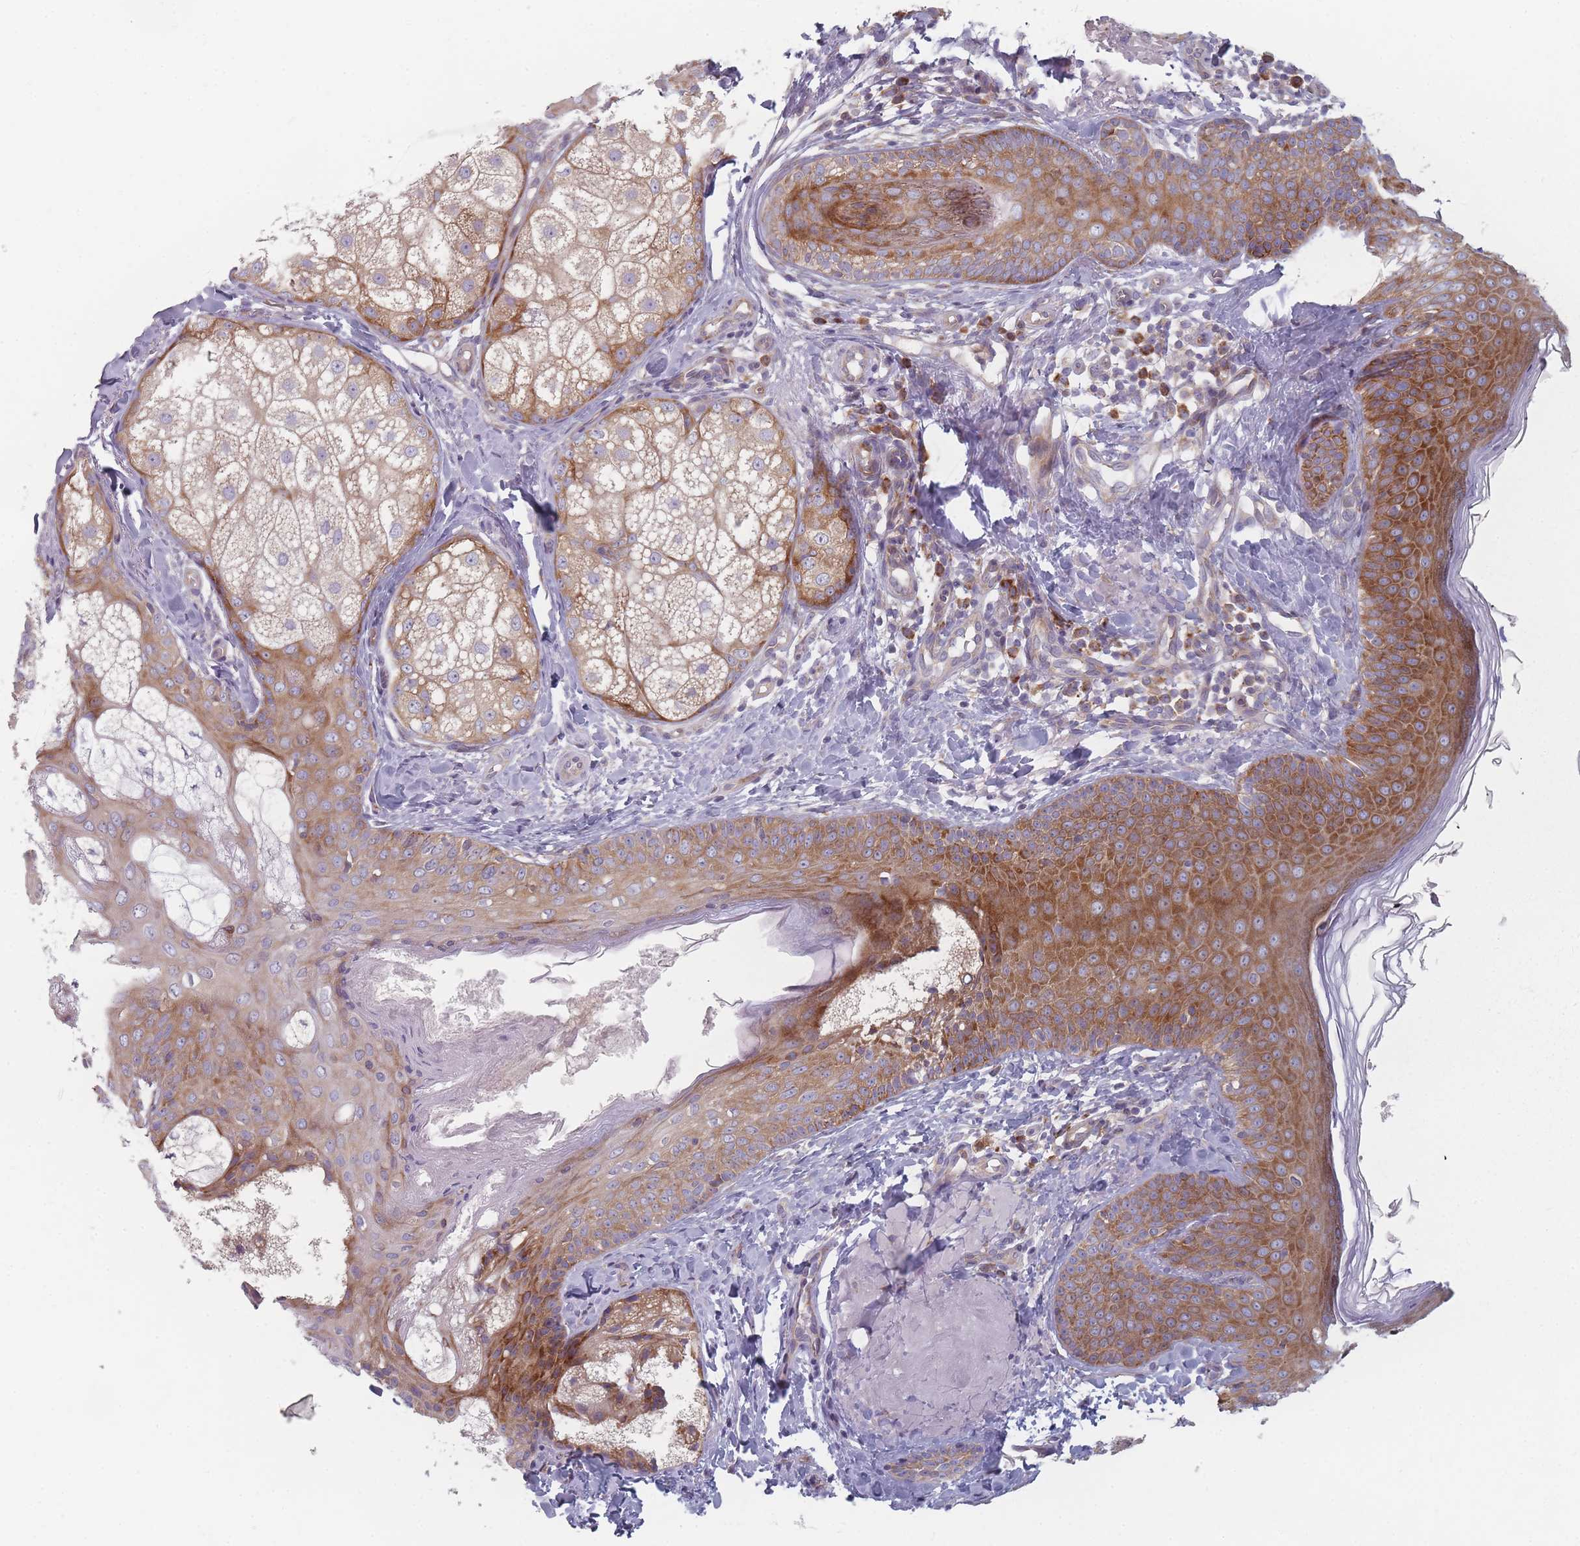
{"staining": {"intensity": "weak", "quantity": "<25%", "location": "cytoplasmic/membranous"}, "tissue": "skin", "cell_type": "Fibroblasts", "image_type": "normal", "snomed": [{"axis": "morphology", "description": "Normal tissue, NOS"}, {"axis": "topography", "description": "Skin"}], "caption": "Skin stained for a protein using immunohistochemistry (IHC) demonstrates no expression fibroblasts.", "gene": "CACNG5", "patient": {"sex": "male", "age": 57}}